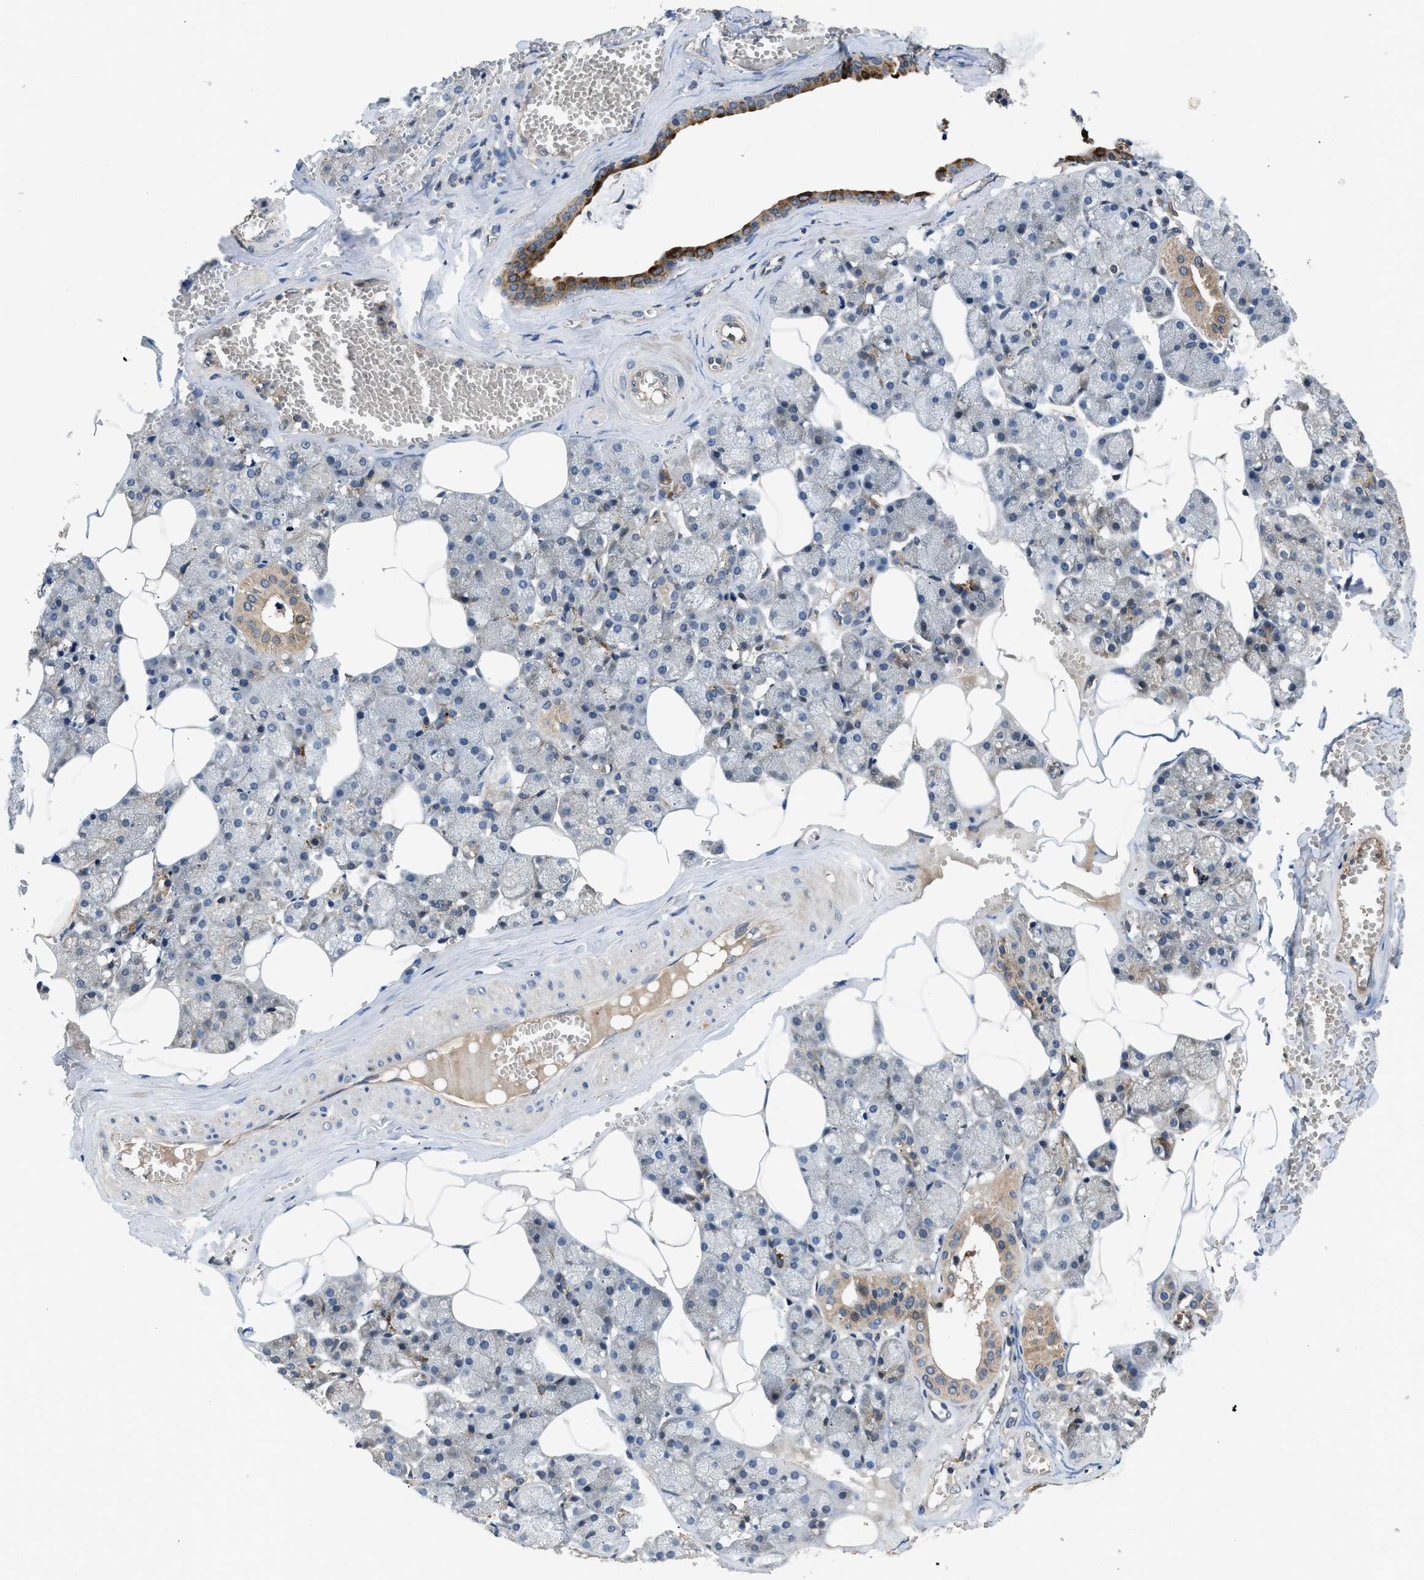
{"staining": {"intensity": "moderate", "quantity": "<25%", "location": "cytoplasmic/membranous"}, "tissue": "salivary gland", "cell_type": "Glandular cells", "image_type": "normal", "snomed": [{"axis": "morphology", "description": "Normal tissue, NOS"}, {"axis": "topography", "description": "Salivary gland"}], "caption": "Benign salivary gland demonstrates moderate cytoplasmic/membranous expression in about <25% of glandular cells The protein is shown in brown color, while the nuclei are stained blue..", "gene": "IL3RA", "patient": {"sex": "male", "age": 62}}